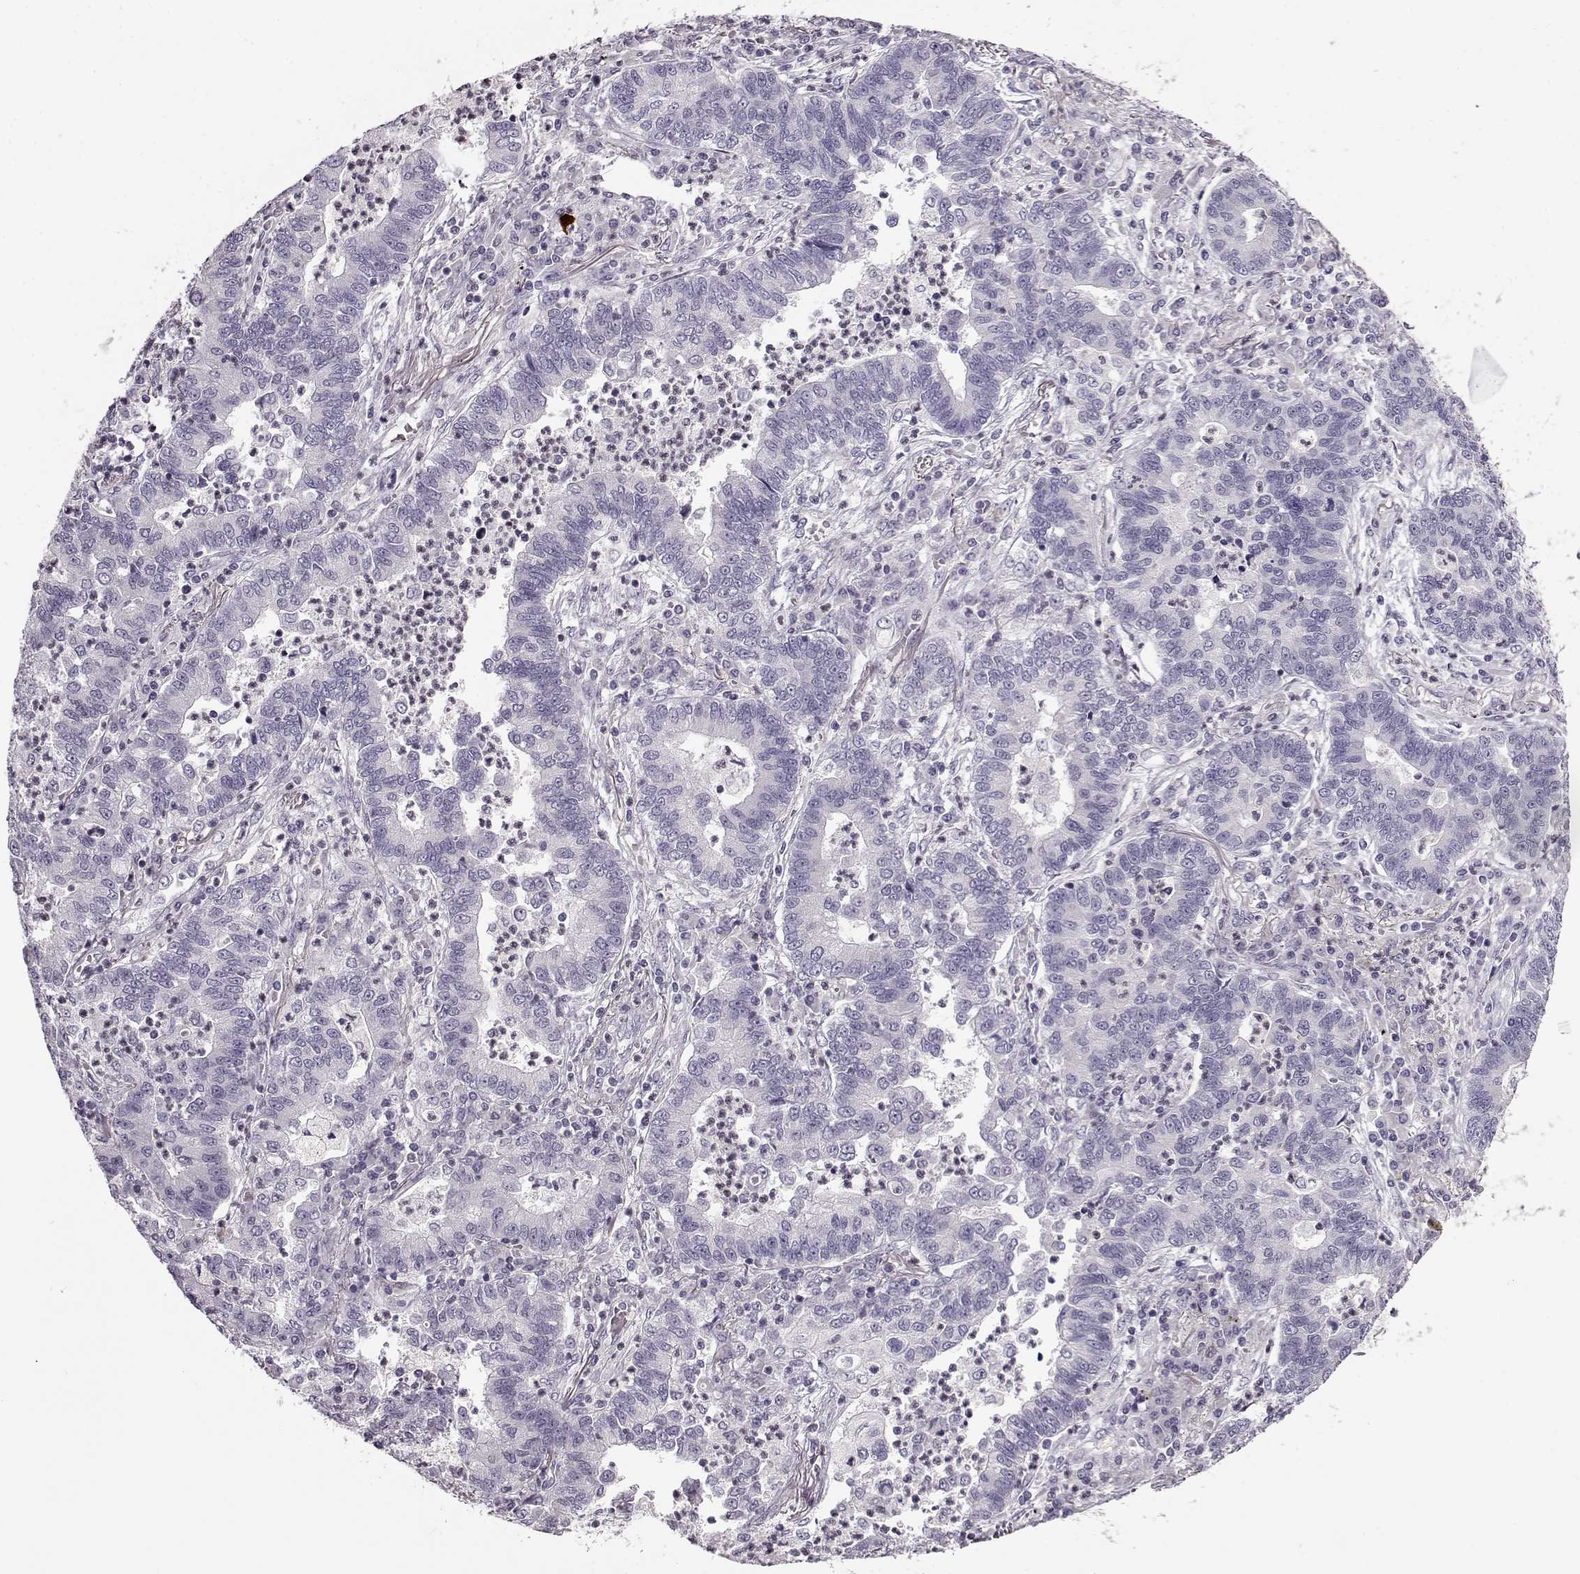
{"staining": {"intensity": "negative", "quantity": "none", "location": "none"}, "tissue": "lung cancer", "cell_type": "Tumor cells", "image_type": "cancer", "snomed": [{"axis": "morphology", "description": "Adenocarcinoma, NOS"}, {"axis": "topography", "description": "Lung"}], "caption": "This is an IHC histopathology image of lung cancer. There is no staining in tumor cells.", "gene": "RP1L1", "patient": {"sex": "female", "age": 57}}